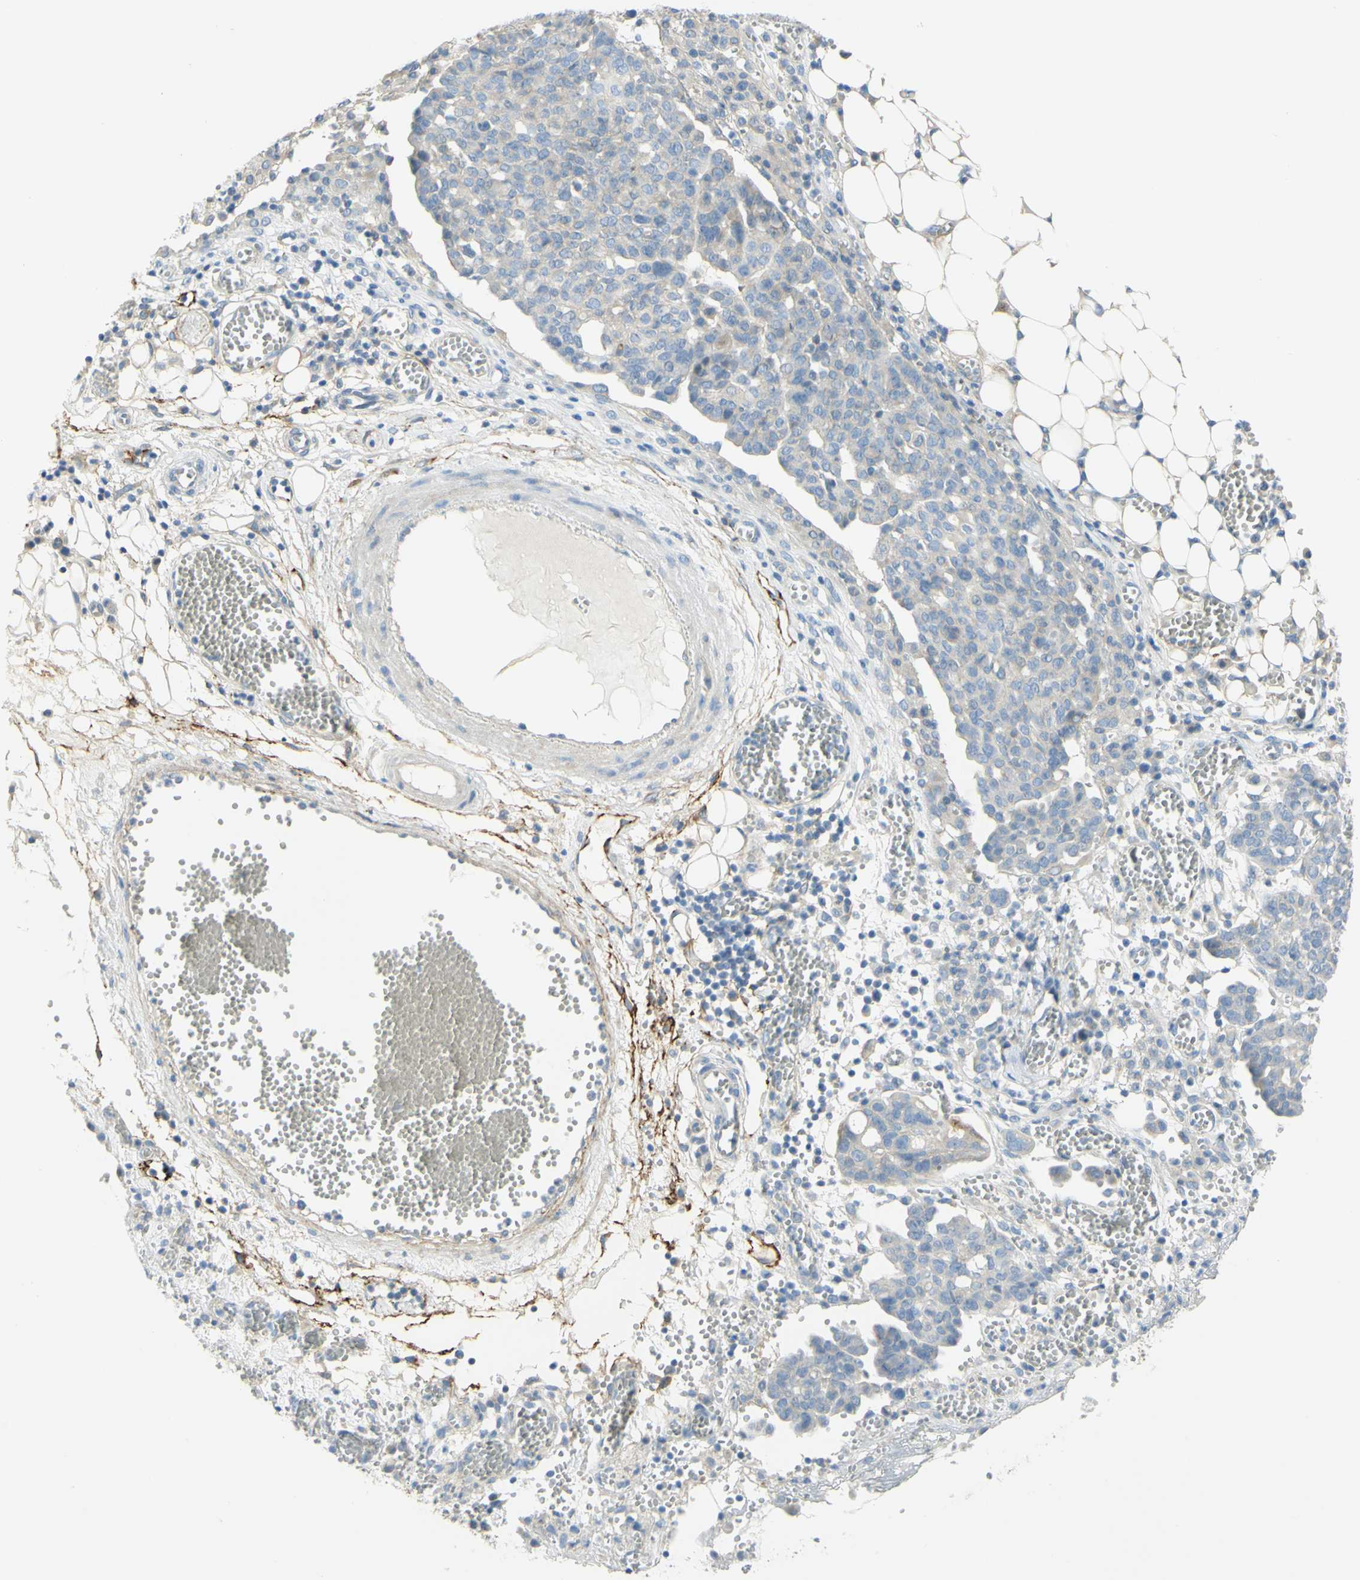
{"staining": {"intensity": "negative", "quantity": "none", "location": "none"}, "tissue": "ovarian cancer", "cell_type": "Tumor cells", "image_type": "cancer", "snomed": [{"axis": "morphology", "description": "Cystadenocarcinoma, serous, NOS"}, {"axis": "topography", "description": "Soft tissue"}, {"axis": "topography", "description": "Ovary"}], "caption": "Ovarian cancer stained for a protein using immunohistochemistry (IHC) exhibits no expression tumor cells.", "gene": "GCNT3", "patient": {"sex": "female", "age": 57}}